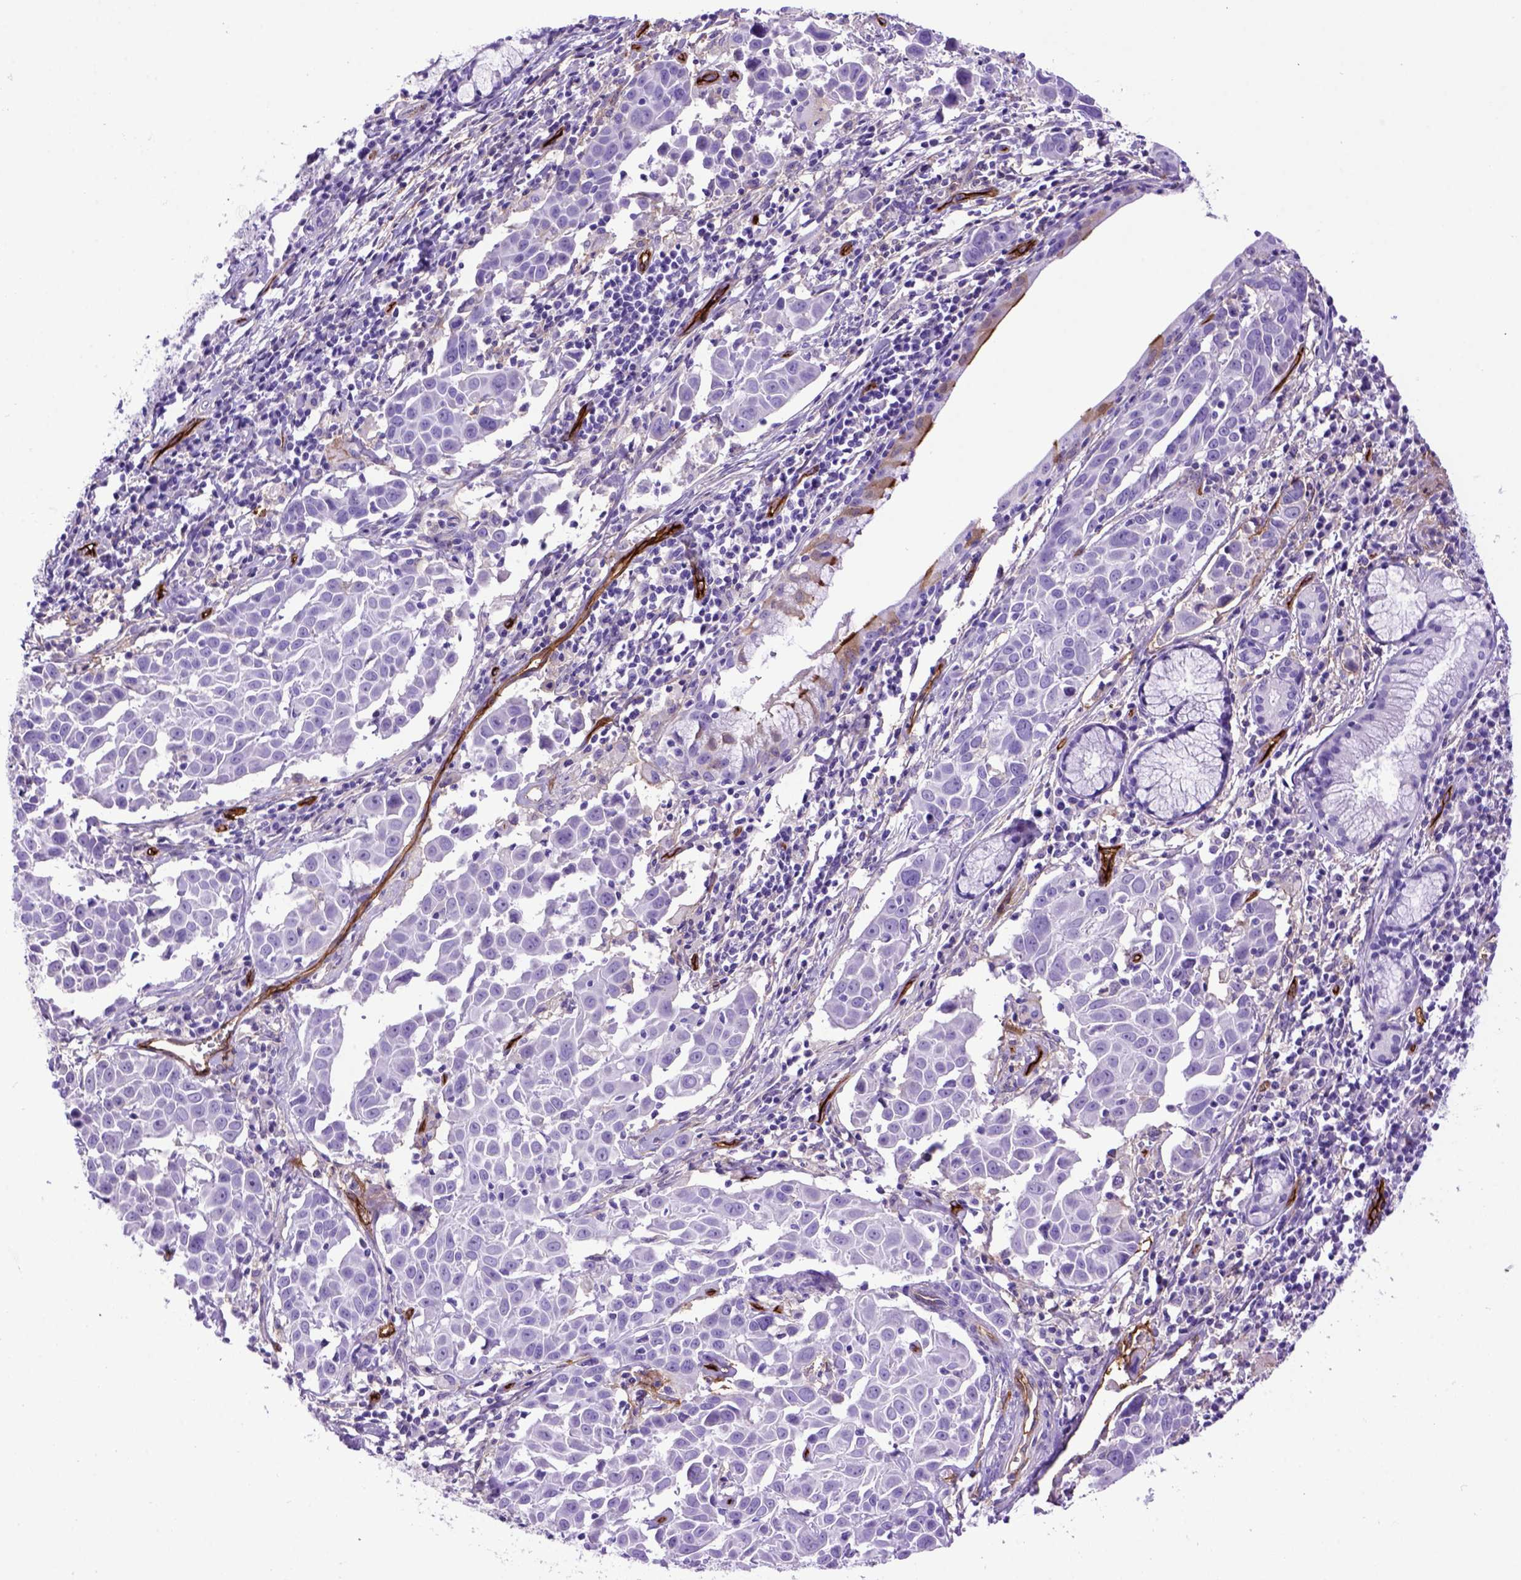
{"staining": {"intensity": "negative", "quantity": "none", "location": "none"}, "tissue": "lung cancer", "cell_type": "Tumor cells", "image_type": "cancer", "snomed": [{"axis": "morphology", "description": "Squamous cell carcinoma, NOS"}, {"axis": "topography", "description": "Lung"}], "caption": "IHC of human lung cancer (squamous cell carcinoma) exhibits no positivity in tumor cells. The staining is performed using DAB brown chromogen with nuclei counter-stained in using hematoxylin.", "gene": "ENG", "patient": {"sex": "male", "age": 57}}